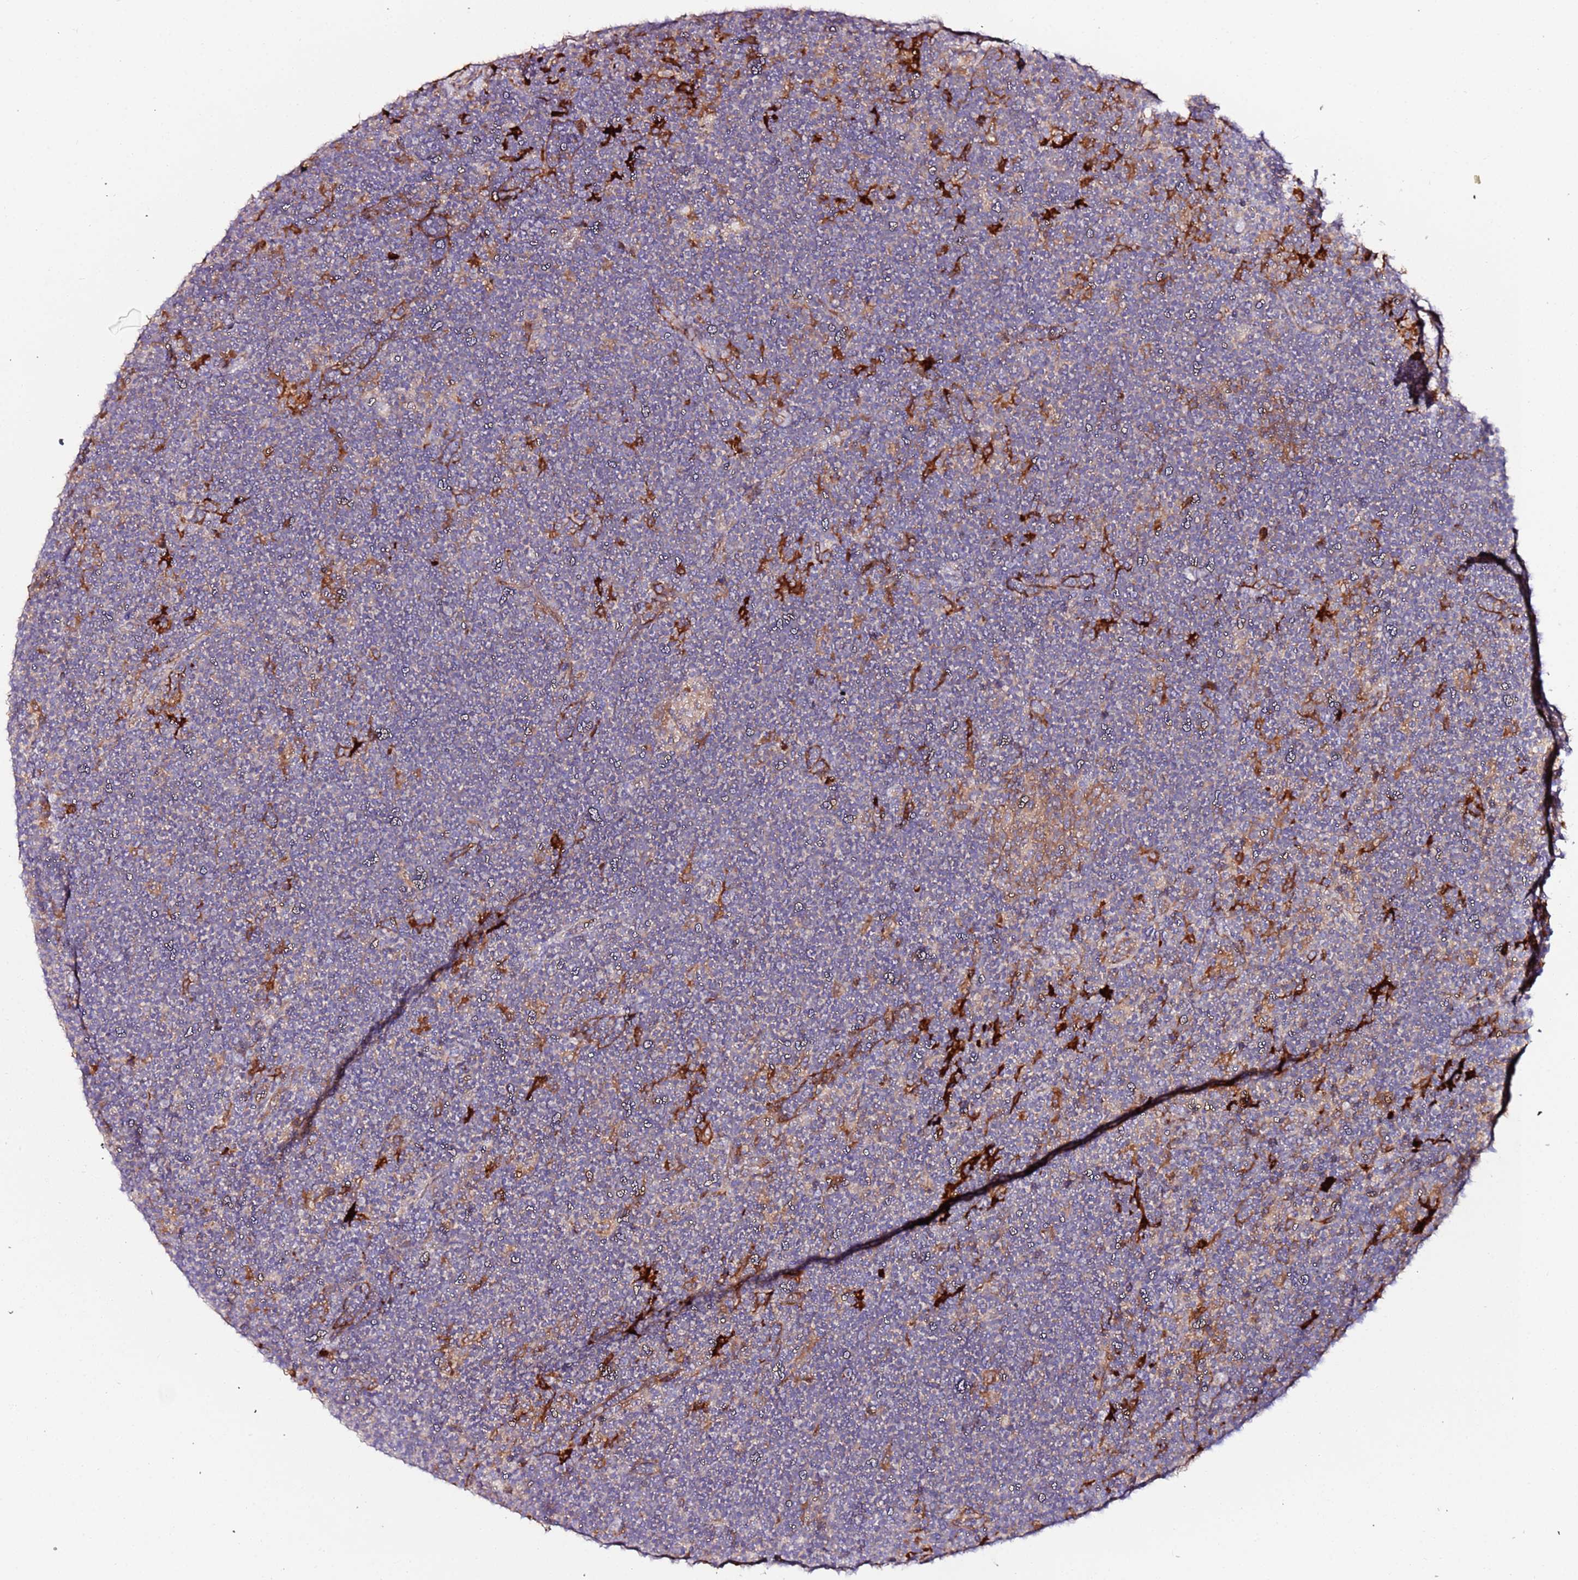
{"staining": {"intensity": "negative", "quantity": "none", "location": "none"}, "tissue": "lymphoma", "cell_type": "Tumor cells", "image_type": "cancer", "snomed": [{"axis": "morphology", "description": "Hodgkin's disease, NOS"}, {"axis": "topography", "description": "Lymph node"}], "caption": "IHC micrograph of Hodgkin's disease stained for a protein (brown), which displays no positivity in tumor cells.", "gene": "FLVCR1", "patient": {"sex": "female", "age": 57}}